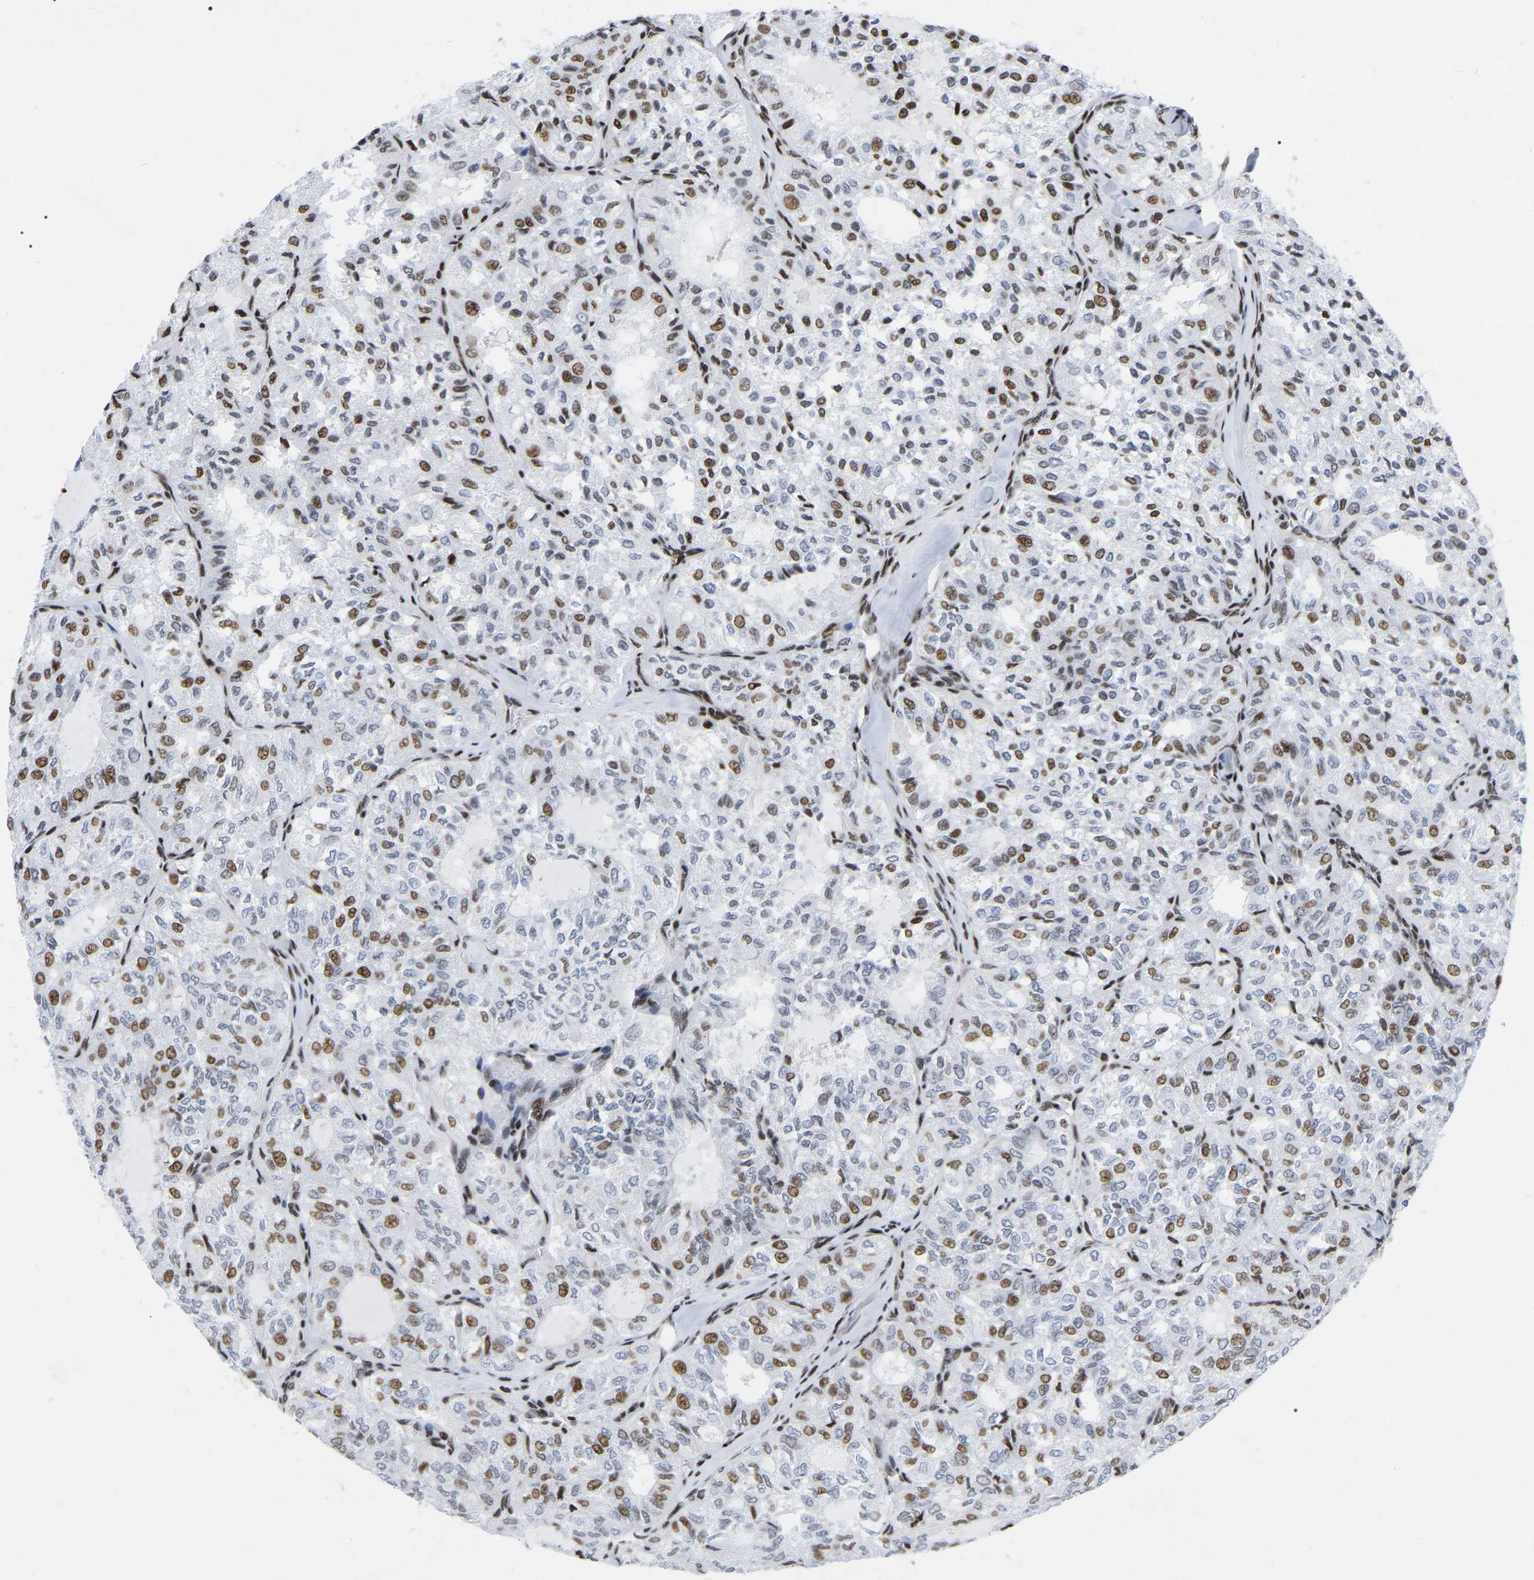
{"staining": {"intensity": "moderate", "quantity": "25%-75%", "location": "nuclear"}, "tissue": "thyroid cancer", "cell_type": "Tumor cells", "image_type": "cancer", "snomed": [{"axis": "morphology", "description": "Follicular adenoma carcinoma, NOS"}, {"axis": "topography", "description": "Thyroid gland"}], "caption": "An IHC histopathology image of tumor tissue is shown. Protein staining in brown labels moderate nuclear positivity in follicular adenoma carcinoma (thyroid) within tumor cells.", "gene": "PRCC", "patient": {"sex": "male", "age": 75}}